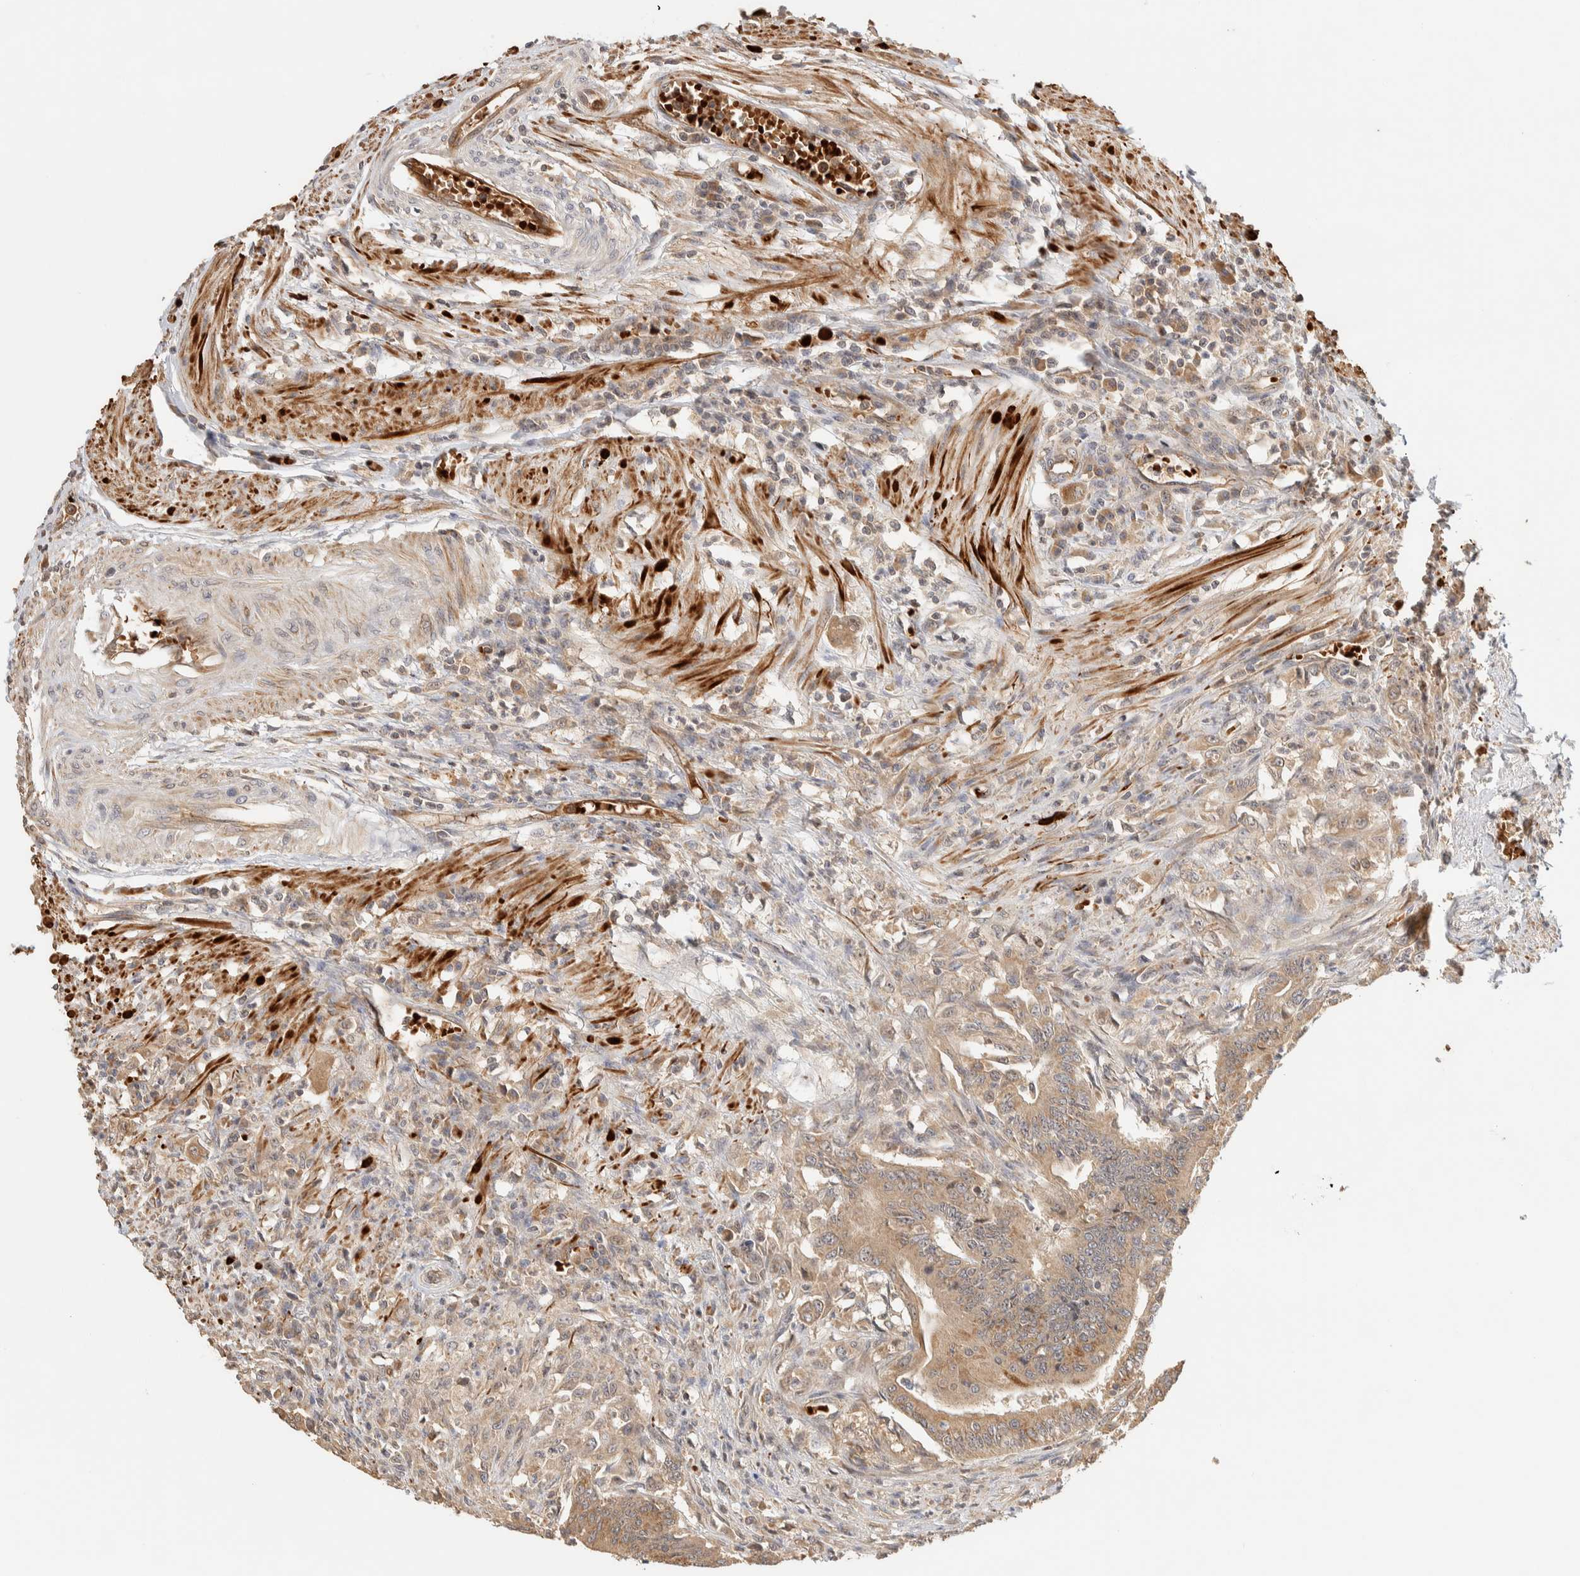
{"staining": {"intensity": "moderate", "quantity": ">75%", "location": "cytoplasmic/membranous"}, "tissue": "colorectal cancer", "cell_type": "Tumor cells", "image_type": "cancer", "snomed": [{"axis": "morphology", "description": "Adenoma, NOS"}, {"axis": "morphology", "description": "Adenocarcinoma, NOS"}, {"axis": "topography", "description": "Colon"}], "caption": "DAB immunohistochemical staining of human colorectal cancer displays moderate cytoplasmic/membranous protein staining in approximately >75% of tumor cells.", "gene": "TTI2", "patient": {"sex": "male", "age": 79}}